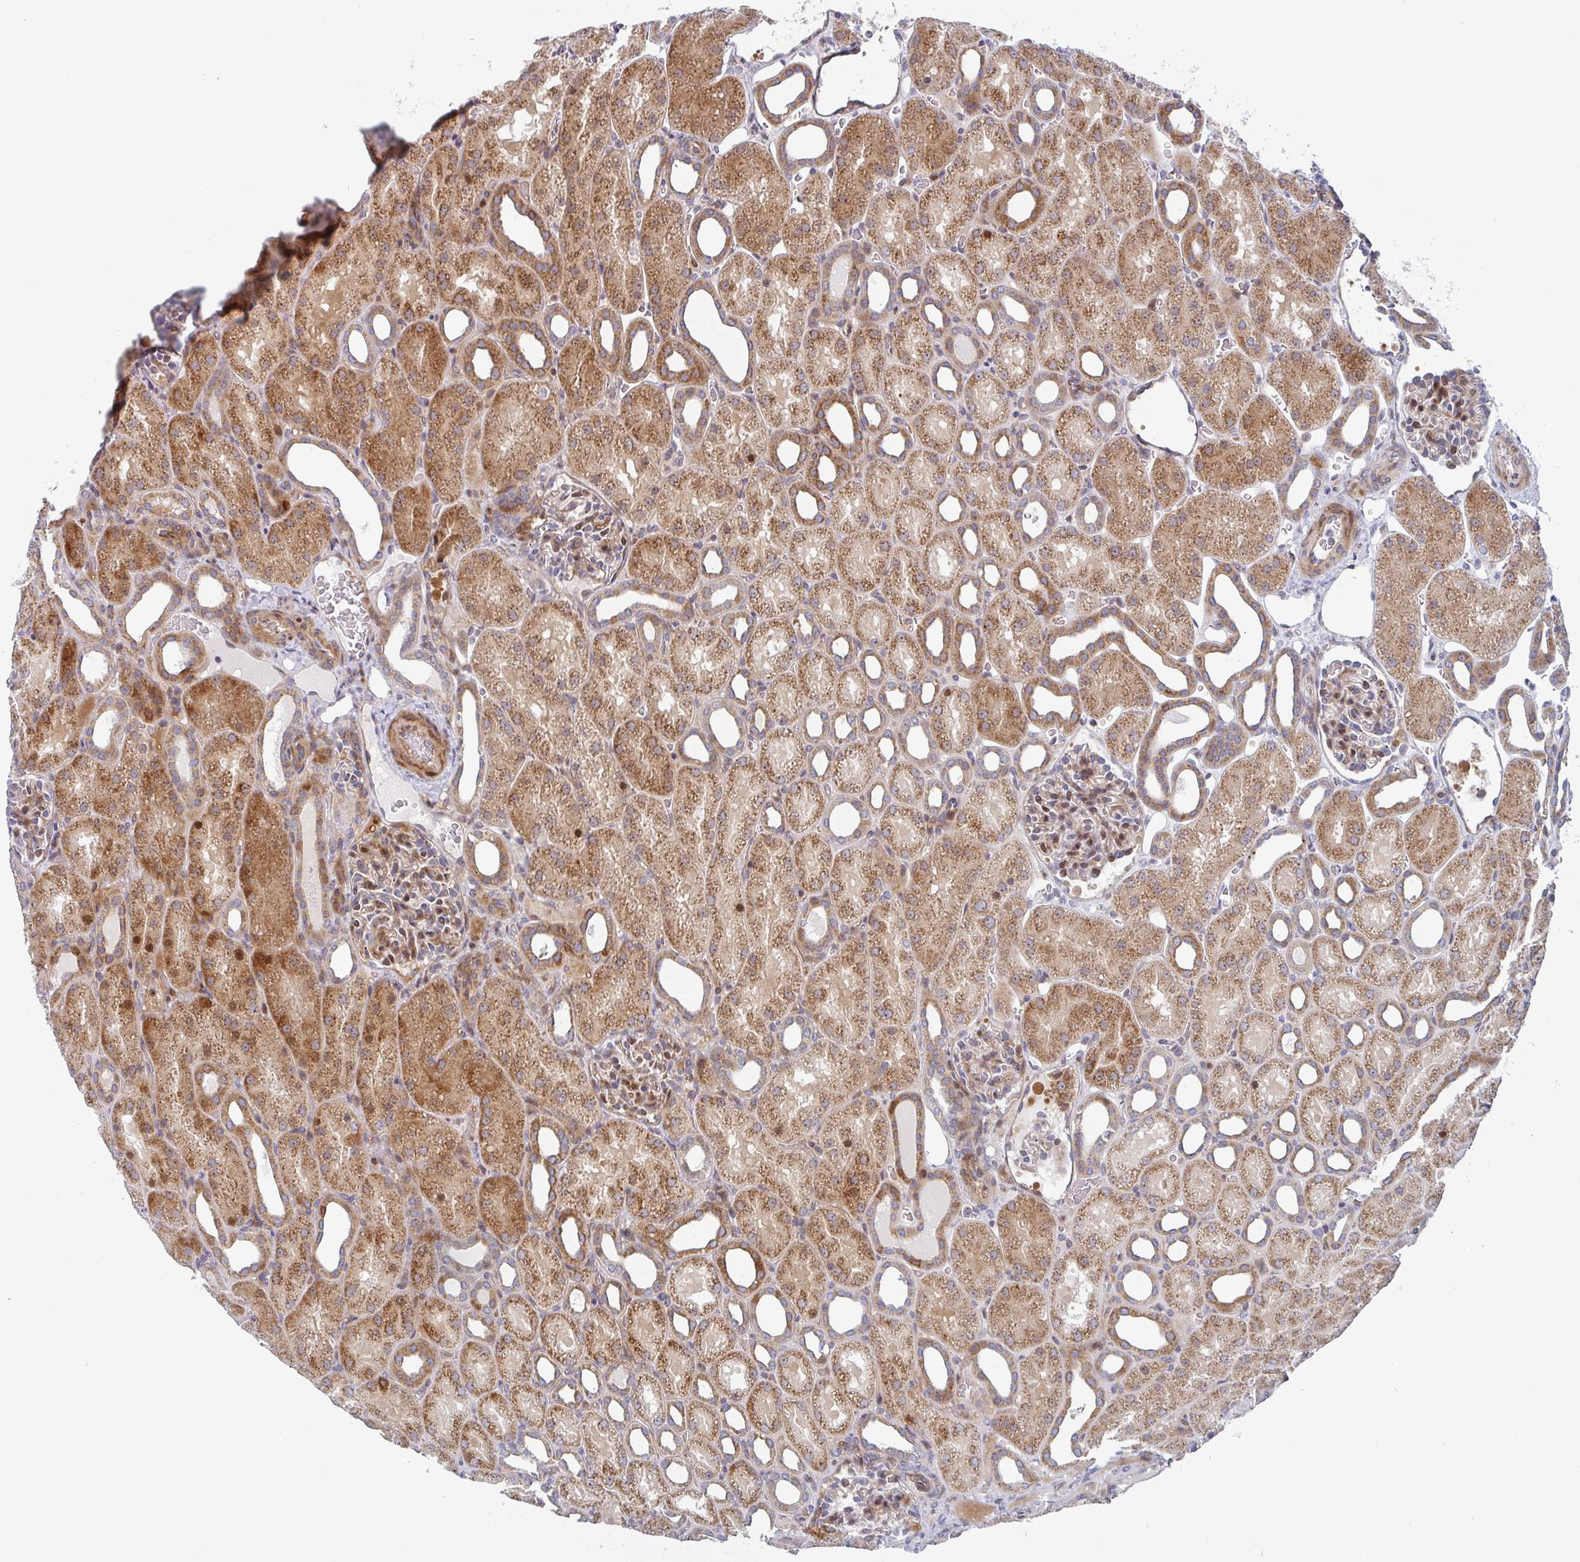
{"staining": {"intensity": "moderate", "quantity": "25%-75%", "location": "cytoplasmic/membranous,nuclear"}, "tissue": "kidney", "cell_type": "Cells in glomeruli", "image_type": "normal", "snomed": [{"axis": "morphology", "description": "Normal tissue, NOS"}, {"axis": "topography", "description": "Kidney"}], "caption": "Protein expression by immunohistochemistry (IHC) demonstrates moderate cytoplasmic/membranous,nuclear positivity in about 25%-75% of cells in glomeruli in normal kidney.", "gene": "ZNF644", "patient": {"sex": "male", "age": 2}}